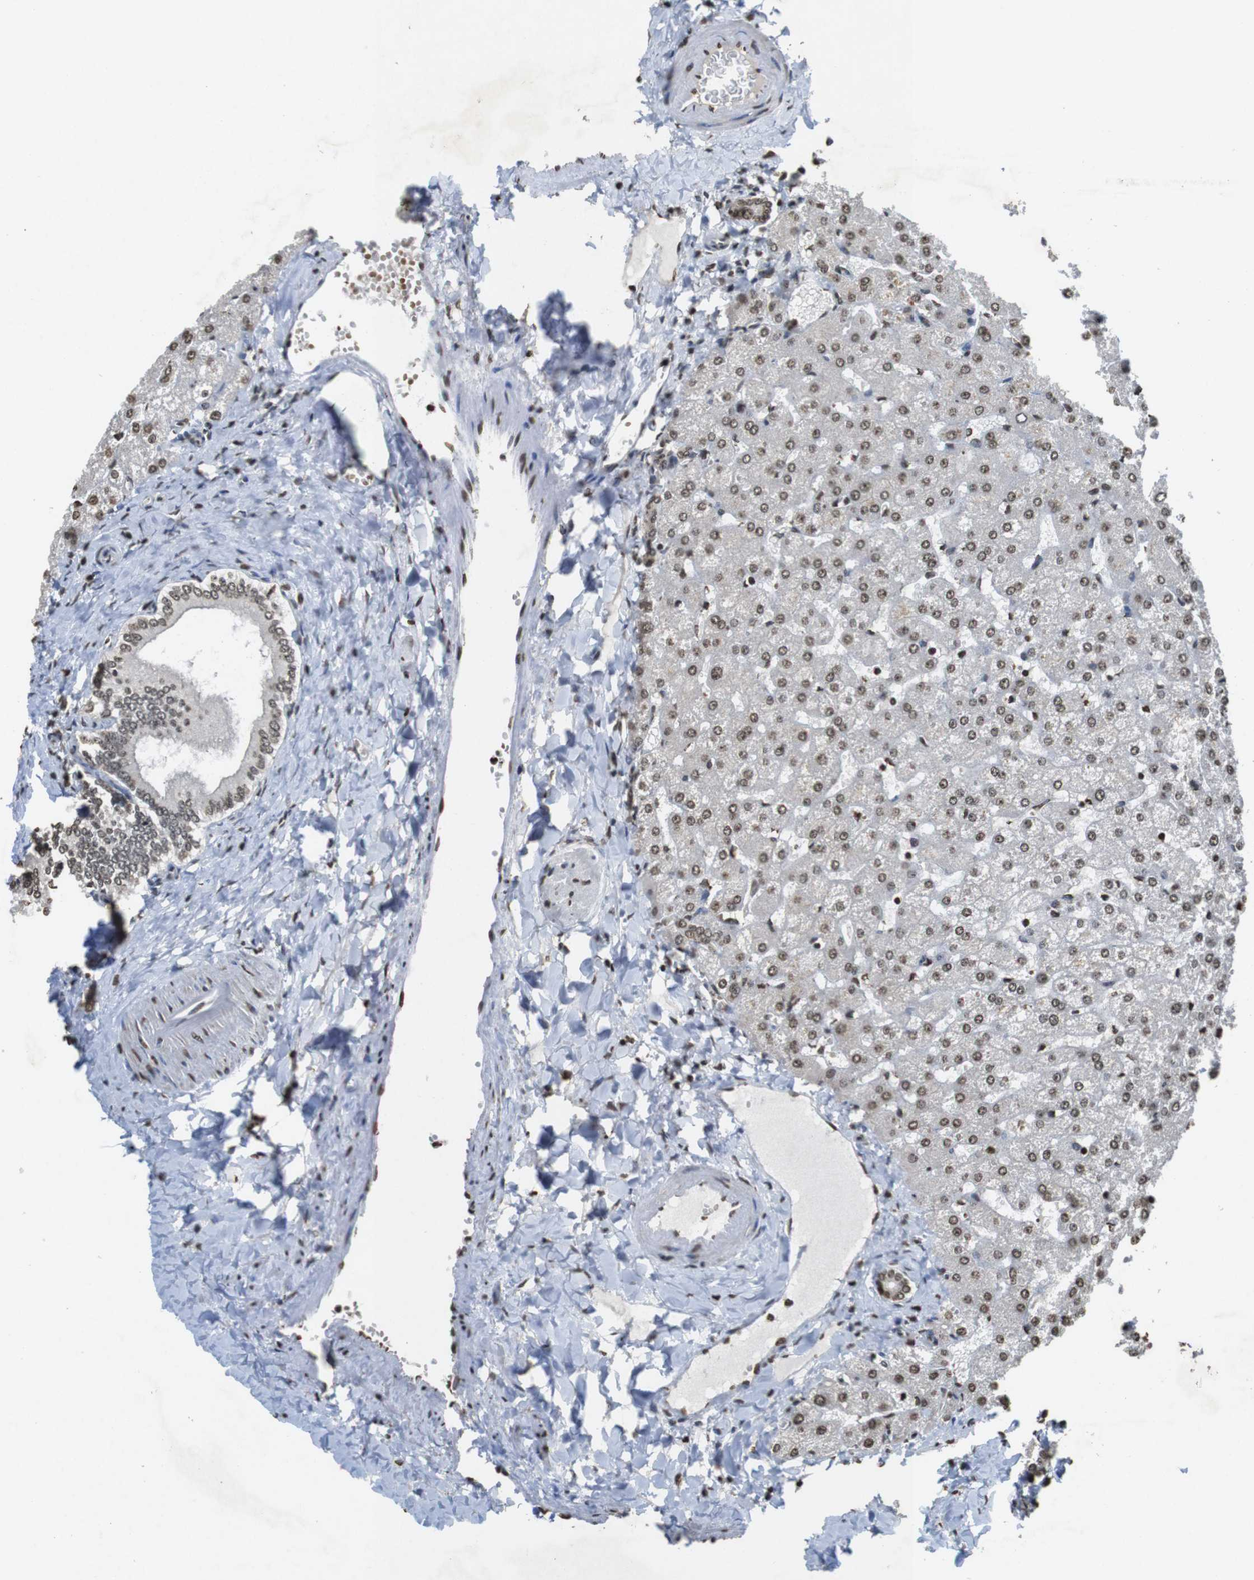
{"staining": {"intensity": "moderate", "quantity": ">75%", "location": "nuclear"}, "tissue": "liver", "cell_type": "Cholangiocytes", "image_type": "normal", "snomed": [{"axis": "morphology", "description": "Normal tissue, NOS"}, {"axis": "topography", "description": "Liver"}], "caption": "Unremarkable liver displays moderate nuclear positivity in approximately >75% of cholangiocytes, visualized by immunohistochemistry. (DAB = brown stain, brightfield microscopy at high magnification).", "gene": "FOXA3", "patient": {"sex": "female", "age": 32}}